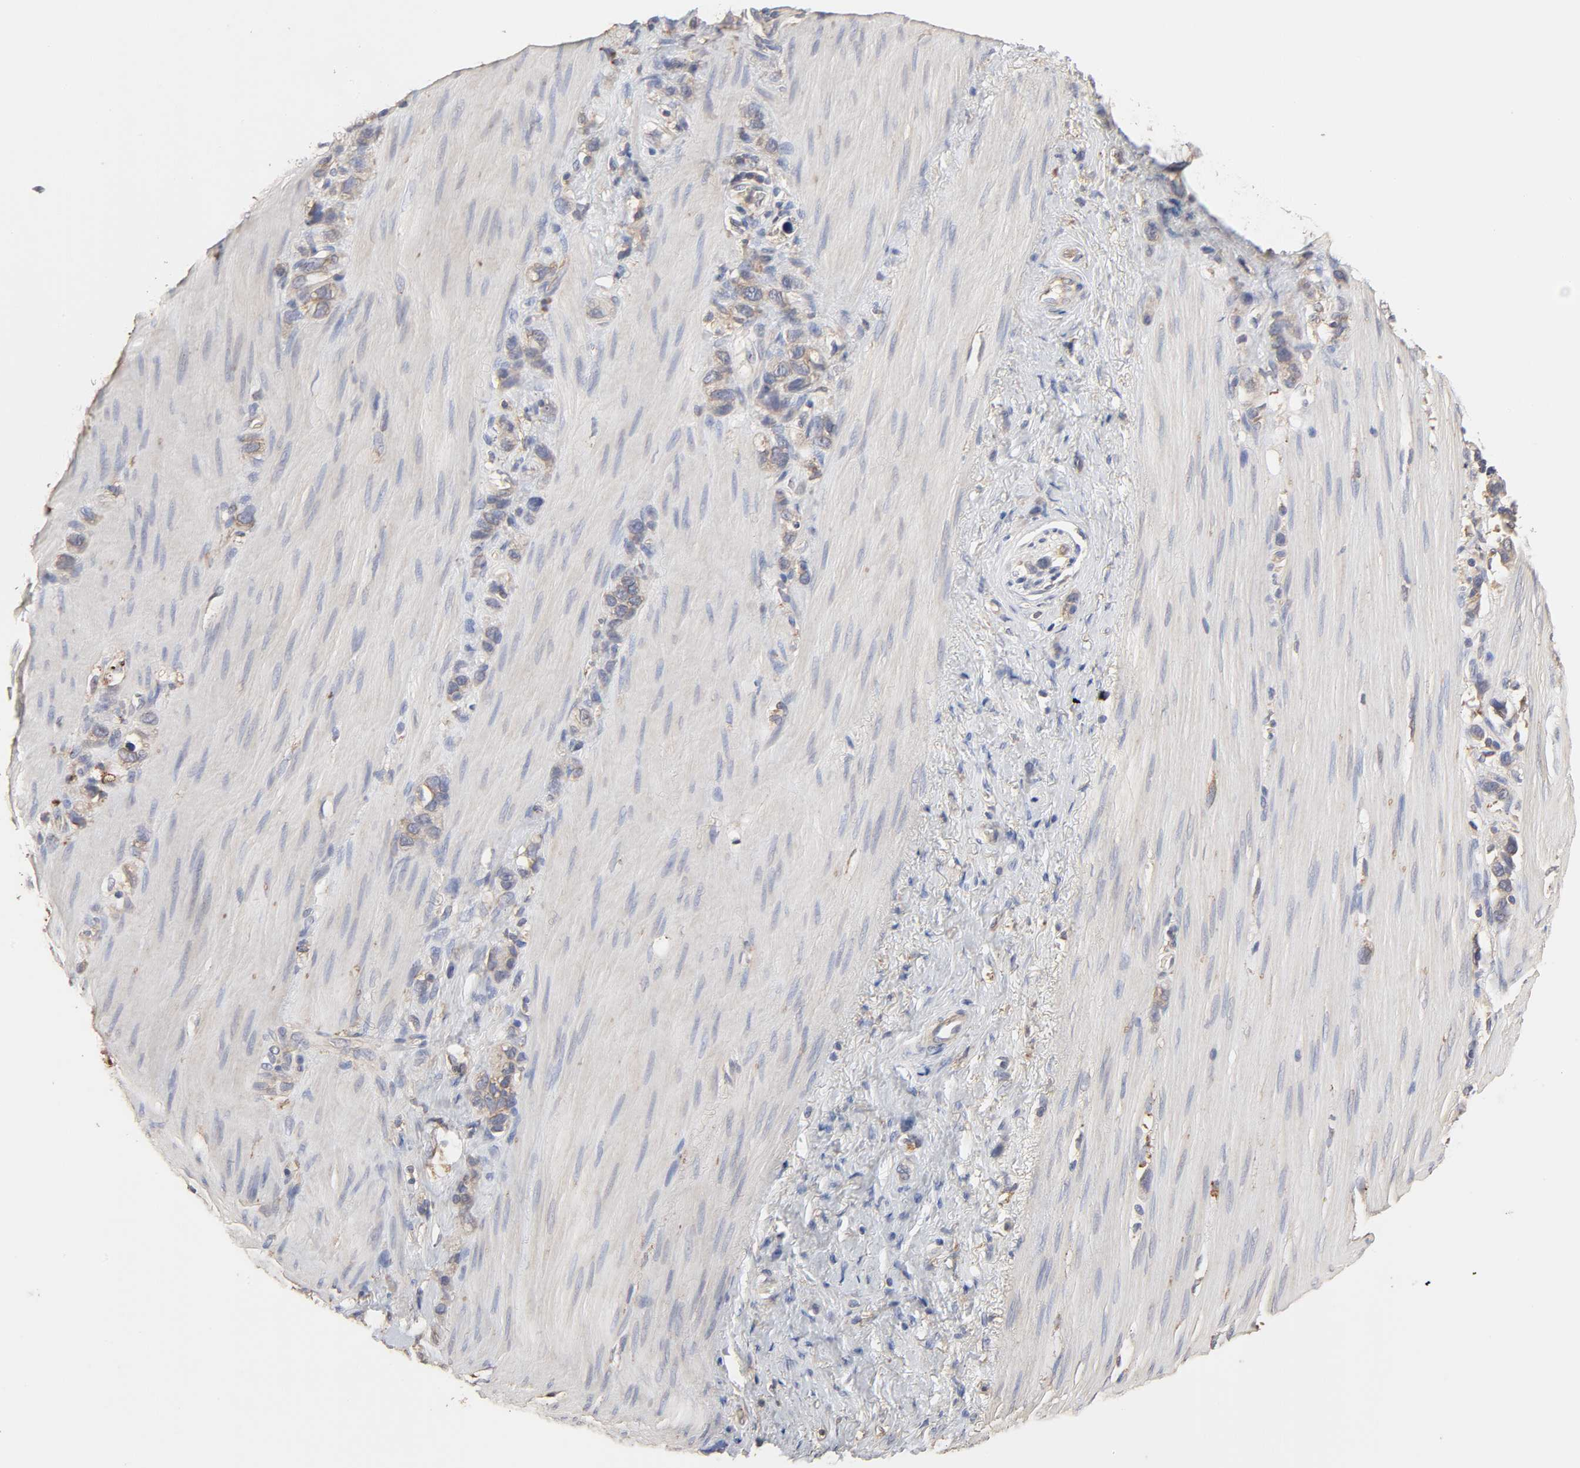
{"staining": {"intensity": "weak", "quantity": "25%-75%", "location": "cytoplasmic/membranous"}, "tissue": "stomach cancer", "cell_type": "Tumor cells", "image_type": "cancer", "snomed": [{"axis": "morphology", "description": "Normal tissue, NOS"}, {"axis": "morphology", "description": "Adenocarcinoma, NOS"}, {"axis": "morphology", "description": "Adenocarcinoma, High grade"}, {"axis": "topography", "description": "Stomach, upper"}, {"axis": "topography", "description": "Stomach"}], "caption": "Adenocarcinoma (stomach) stained with DAB (3,3'-diaminobenzidine) immunohistochemistry demonstrates low levels of weak cytoplasmic/membranous positivity in approximately 25%-75% of tumor cells.", "gene": "EIF4G2", "patient": {"sex": "female", "age": 65}}